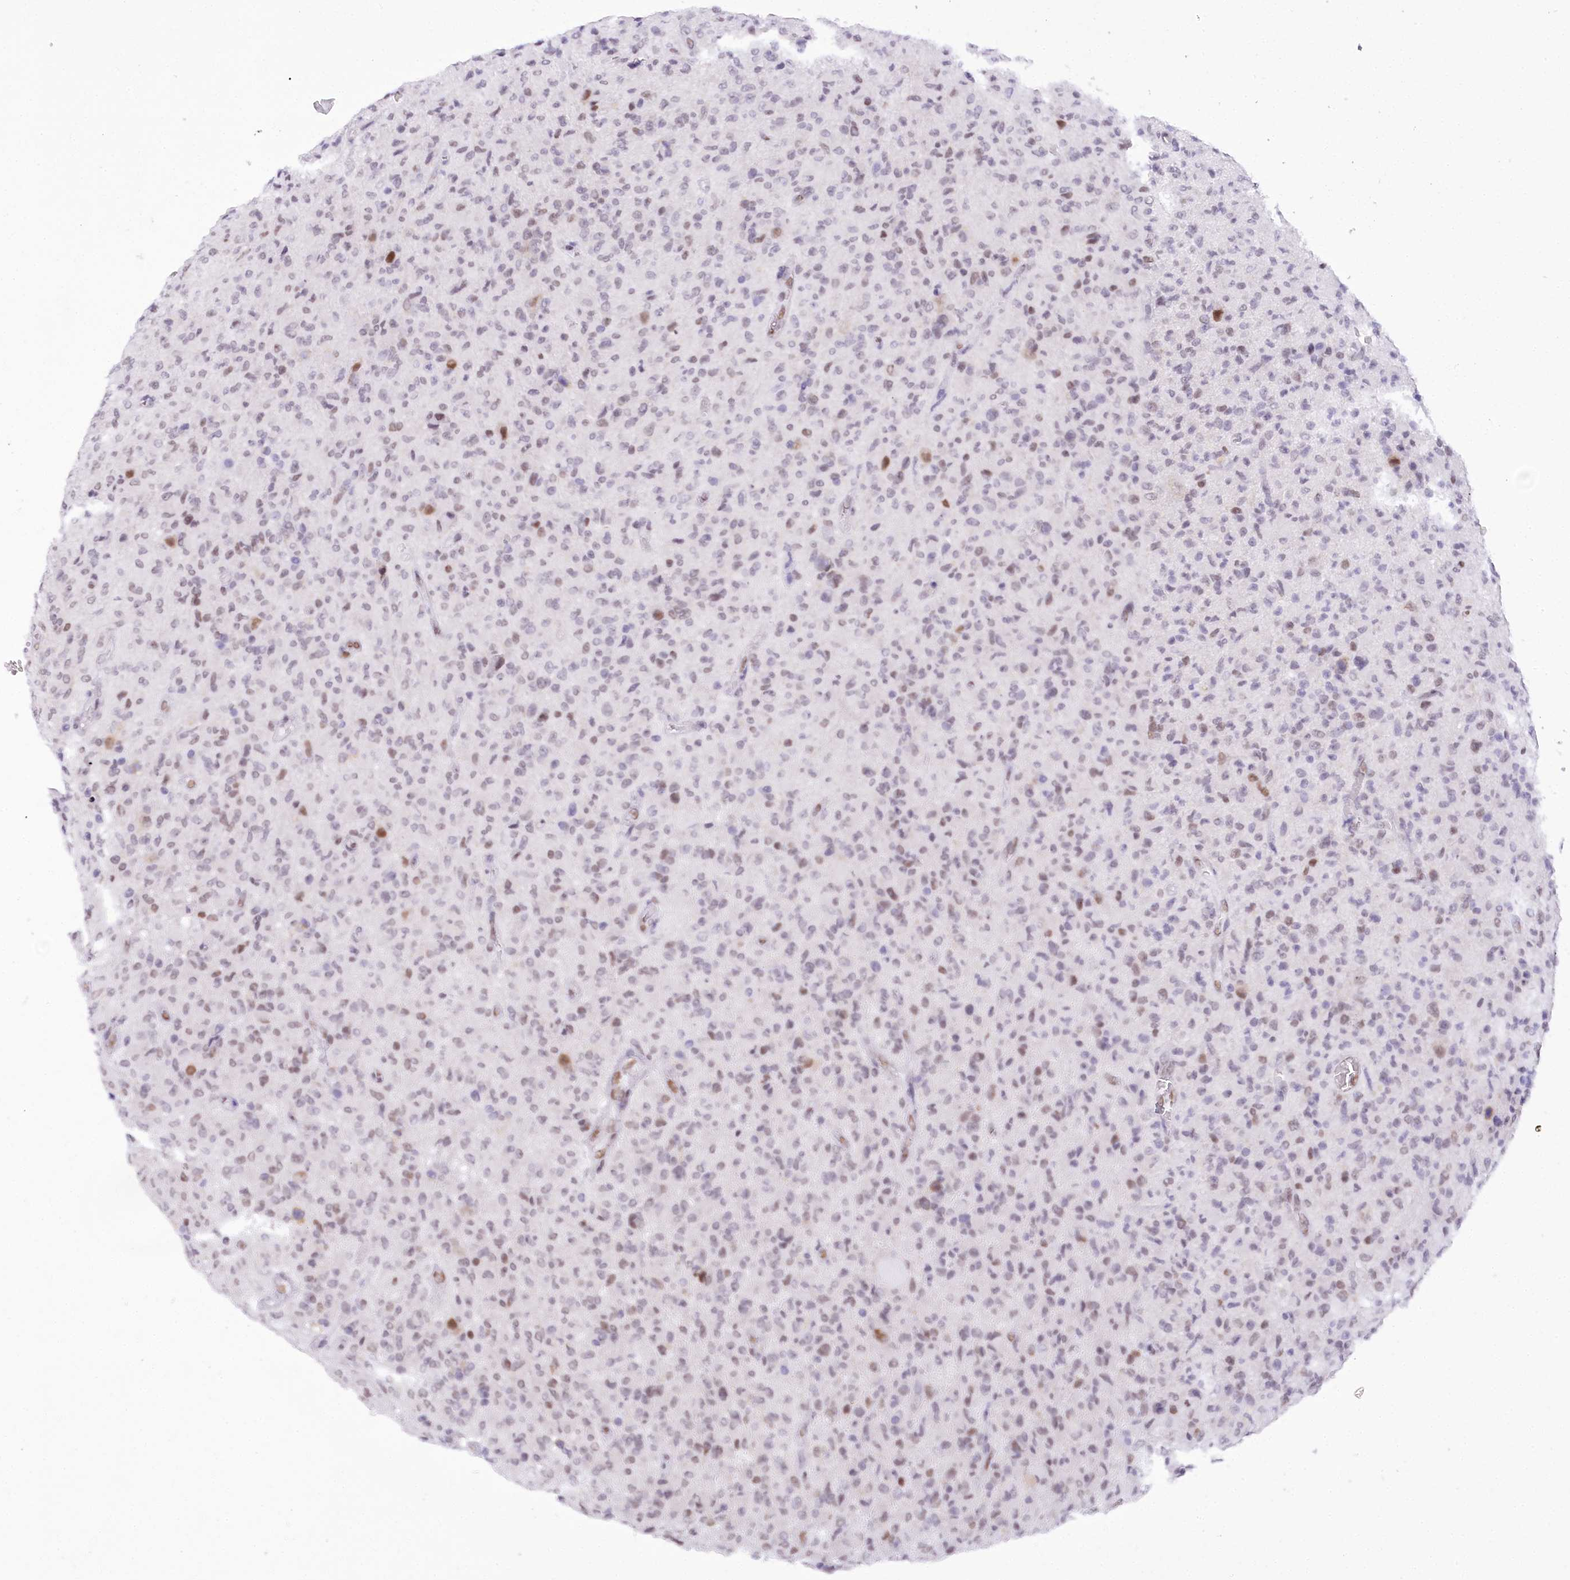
{"staining": {"intensity": "negative", "quantity": "none", "location": "none"}, "tissue": "glioma", "cell_type": "Tumor cells", "image_type": "cancer", "snomed": [{"axis": "morphology", "description": "Glioma, malignant, High grade"}, {"axis": "topography", "description": "Brain"}], "caption": "A micrograph of glioma stained for a protein exhibits no brown staining in tumor cells.", "gene": "HNRNPA0", "patient": {"sex": "female", "age": 57}}